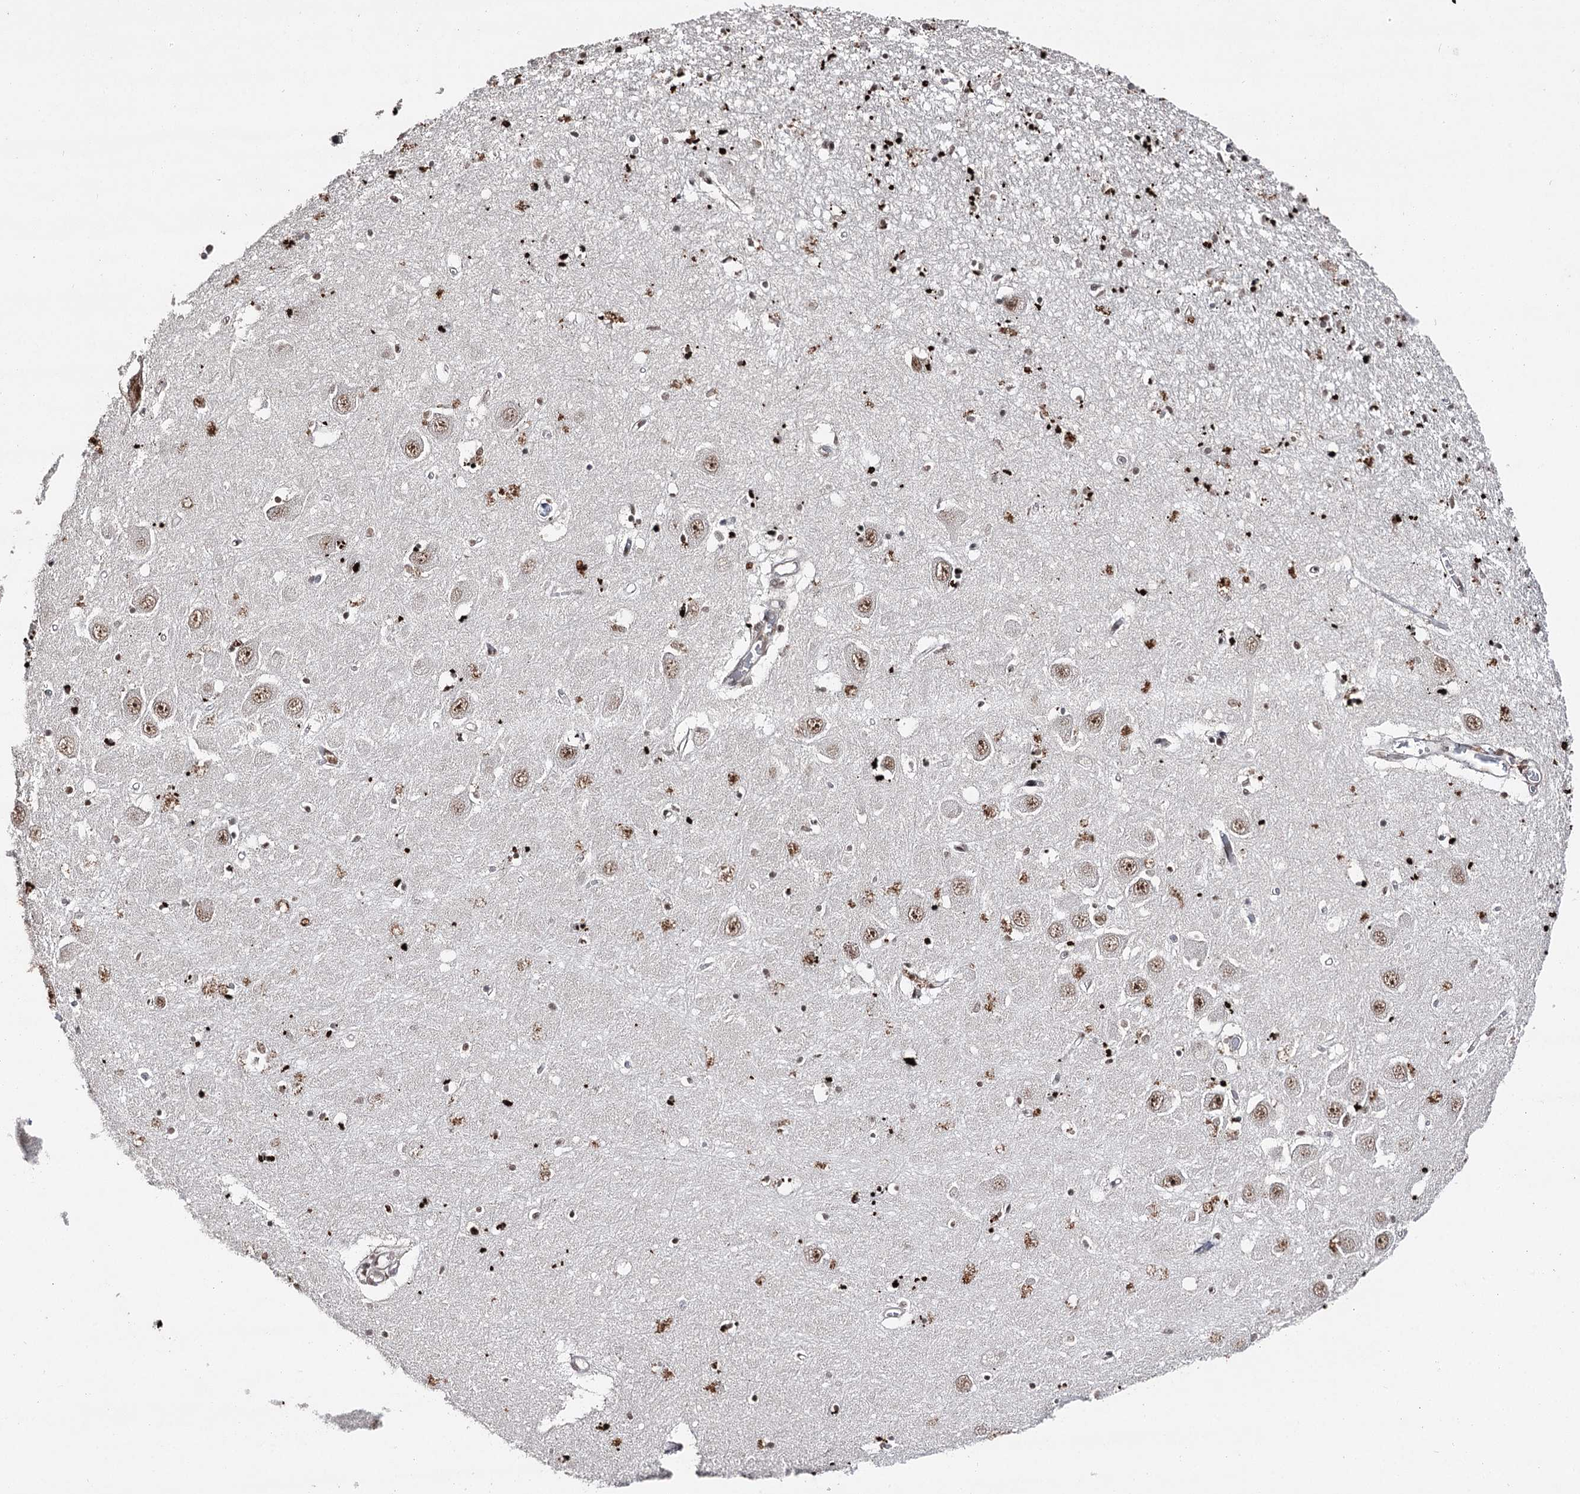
{"staining": {"intensity": "negative", "quantity": "none", "location": "none"}, "tissue": "hippocampus", "cell_type": "Glial cells", "image_type": "normal", "snomed": [{"axis": "morphology", "description": "Normal tissue, NOS"}, {"axis": "topography", "description": "Hippocampus"}], "caption": "Protein analysis of unremarkable hippocampus demonstrates no significant positivity in glial cells. (Stains: DAB IHC with hematoxylin counter stain, Microscopy: brightfield microscopy at high magnification).", "gene": "PDCD4", "patient": {"sex": "male", "age": 70}}